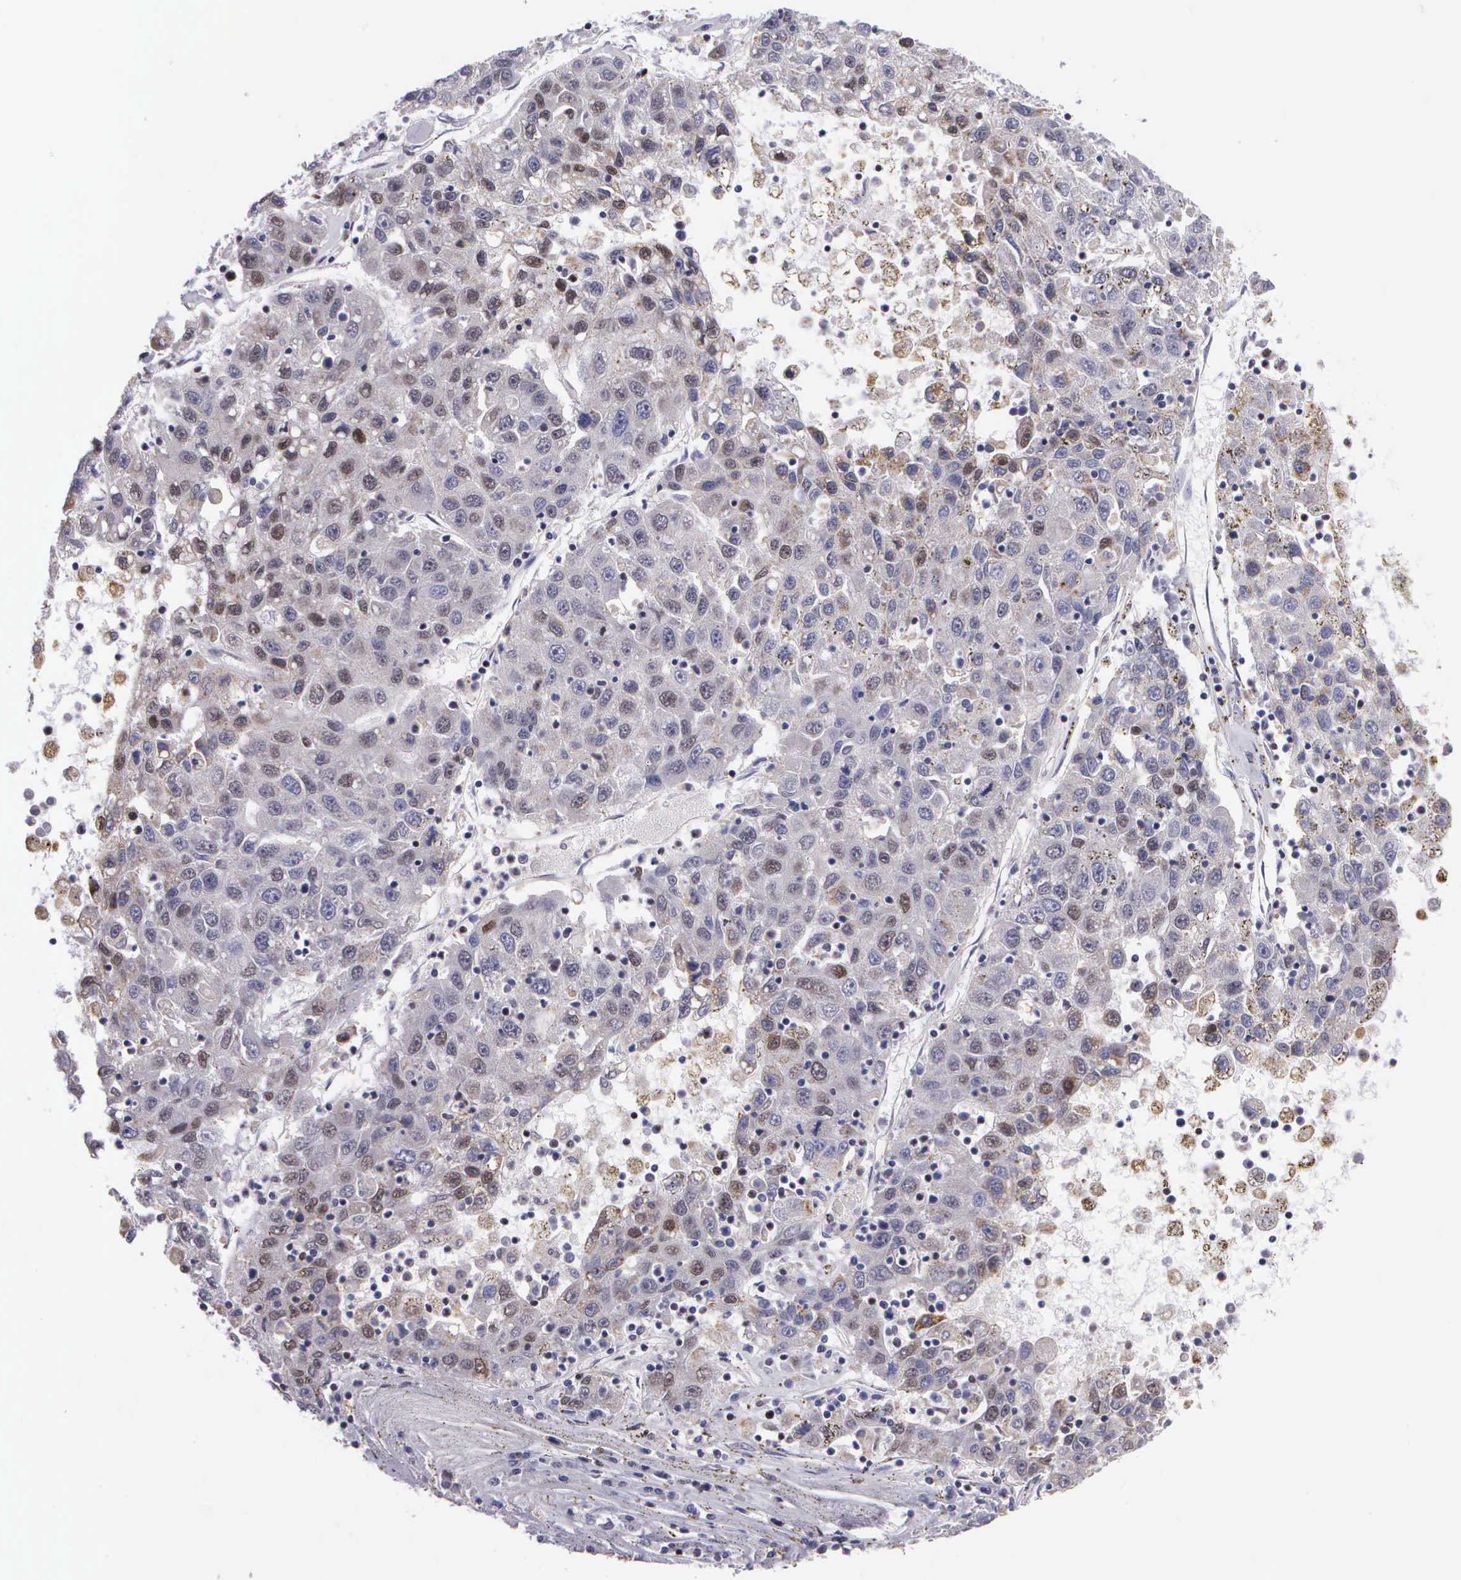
{"staining": {"intensity": "weak", "quantity": "<25%", "location": "cytoplasmic/membranous"}, "tissue": "liver cancer", "cell_type": "Tumor cells", "image_type": "cancer", "snomed": [{"axis": "morphology", "description": "Carcinoma, Hepatocellular, NOS"}, {"axis": "topography", "description": "Liver"}], "caption": "Hepatocellular carcinoma (liver) was stained to show a protein in brown. There is no significant staining in tumor cells.", "gene": "SLC25A21", "patient": {"sex": "male", "age": 49}}